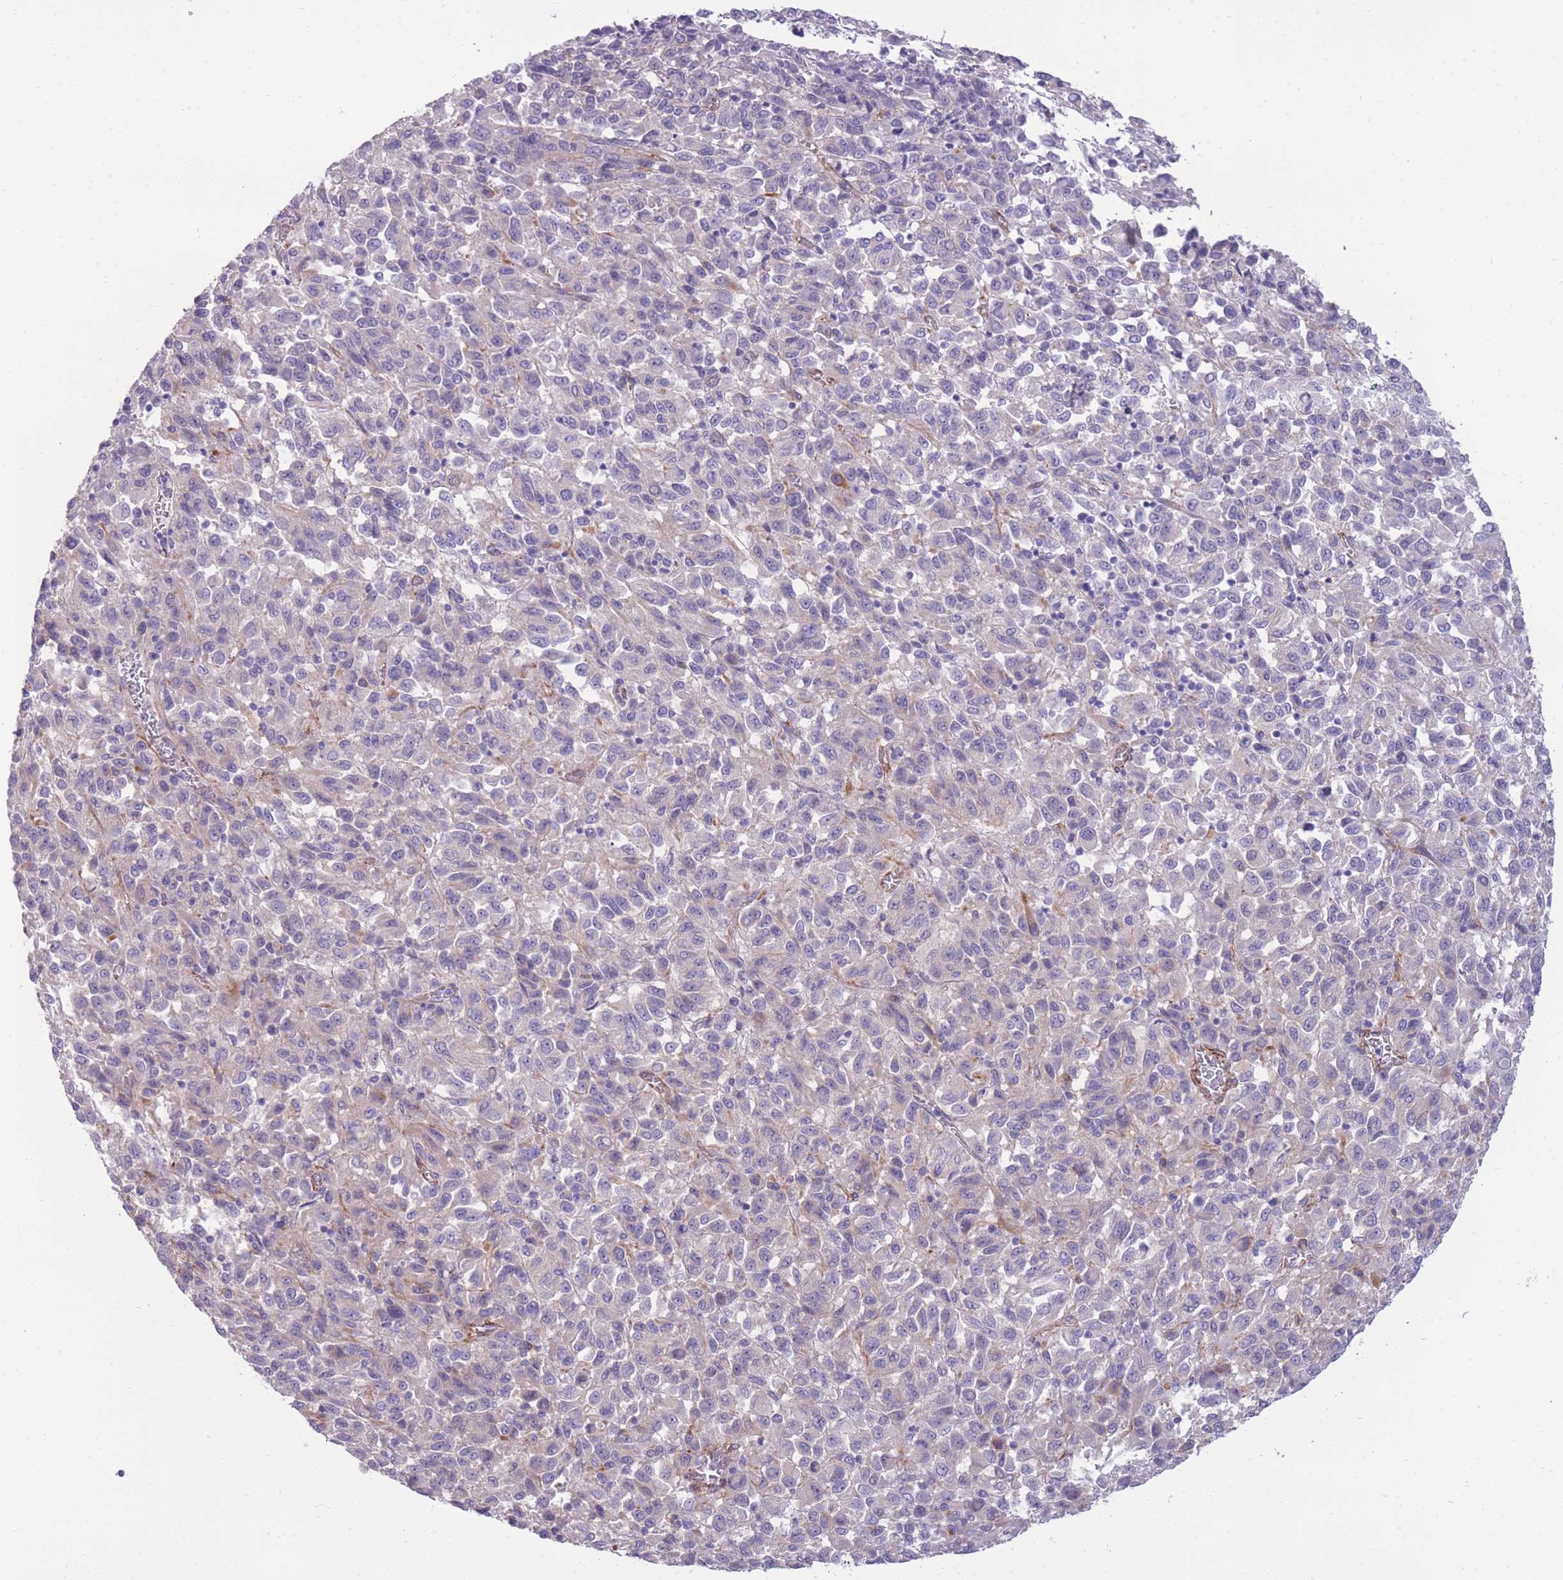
{"staining": {"intensity": "negative", "quantity": "none", "location": "none"}, "tissue": "melanoma", "cell_type": "Tumor cells", "image_type": "cancer", "snomed": [{"axis": "morphology", "description": "Malignant melanoma, Metastatic site"}, {"axis": "topography", "description": "Lung"}], "caption": "Tumor cells are negative for protein expression in human melanoma.", "gene": "RGS11", "patient": {"sex": "male", "age": 64}}